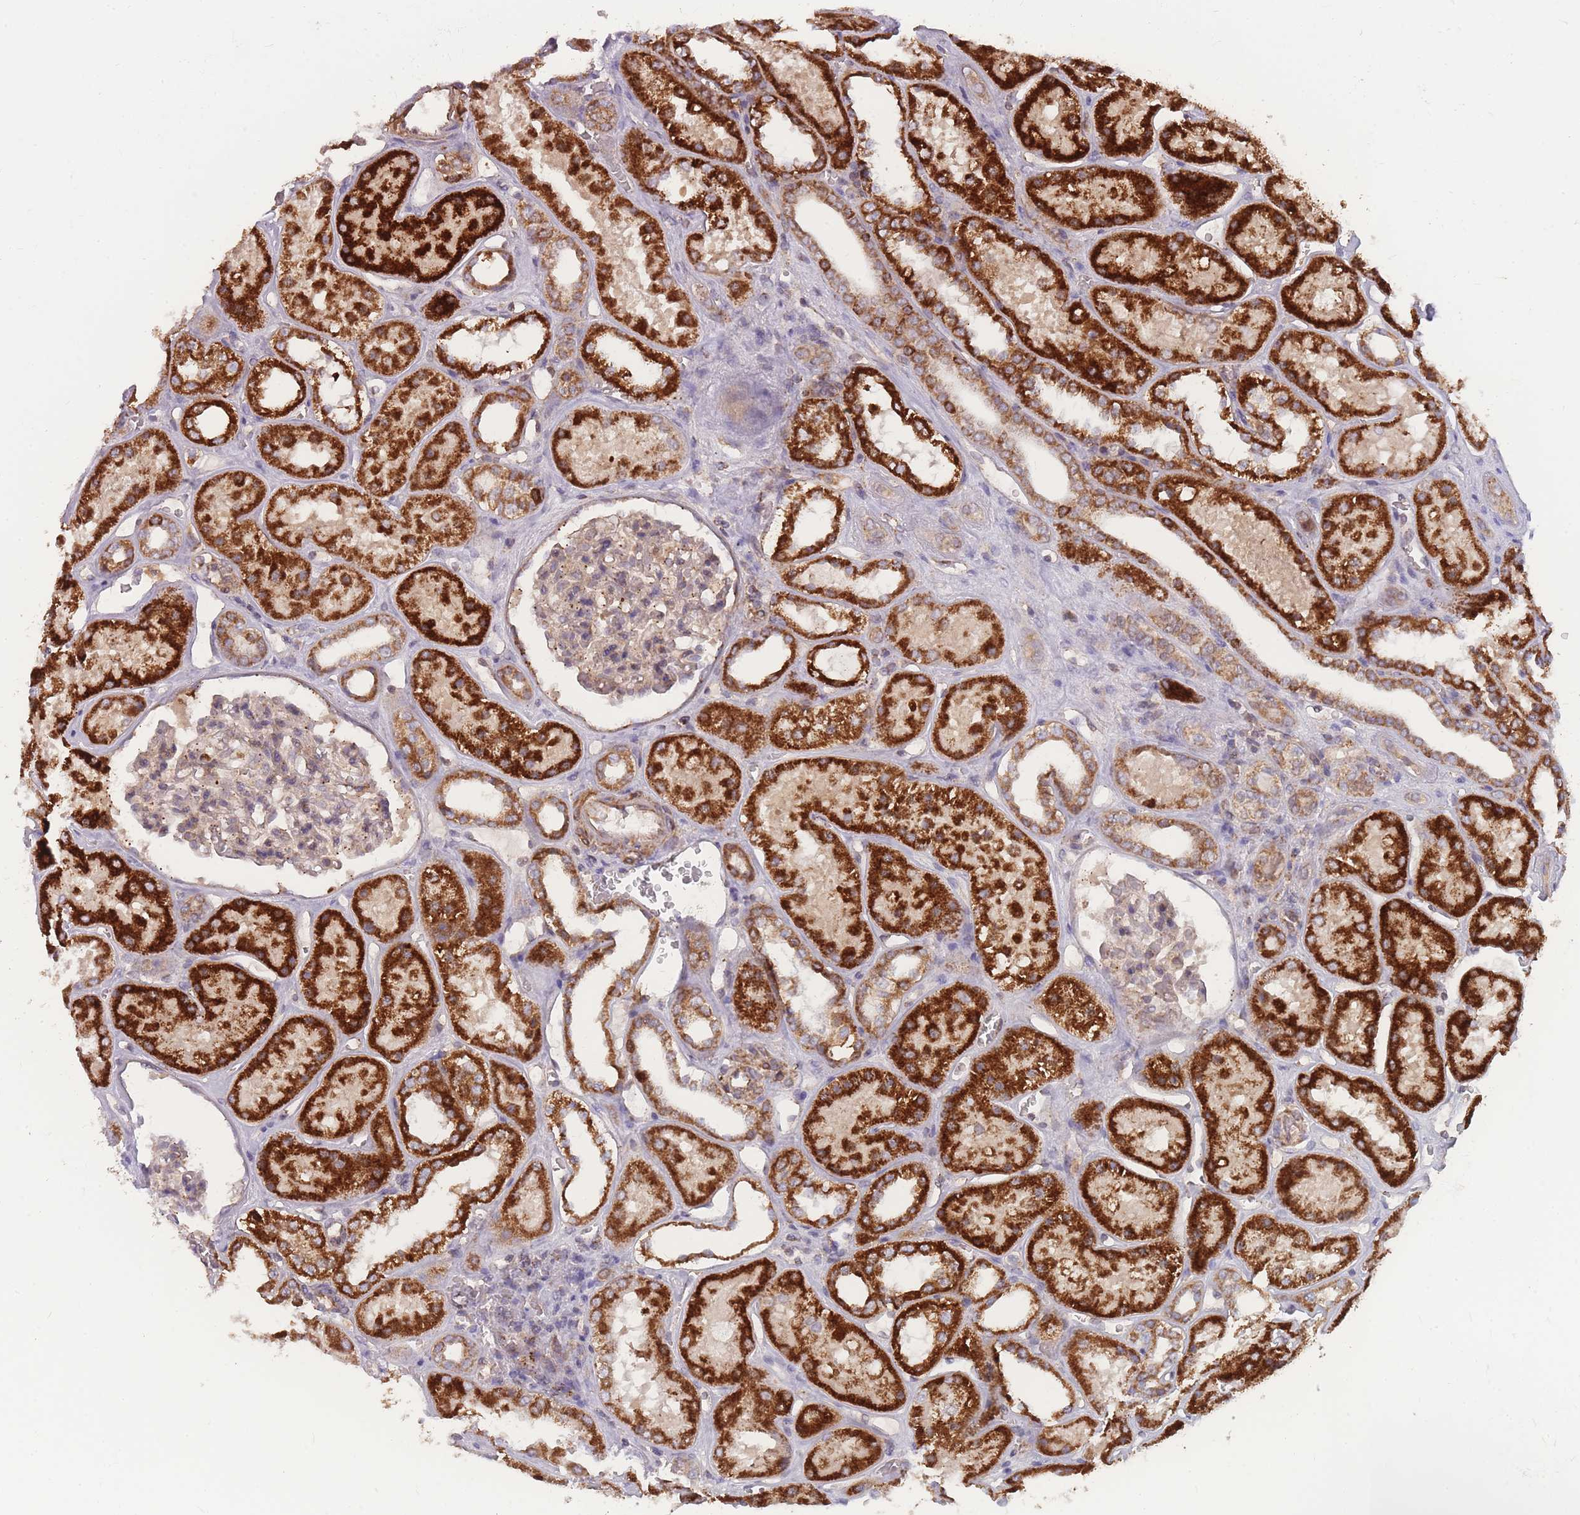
{"staining": {"intensity": "weak", "quantity": "<25%", "location": "cytoplasmic/membranous"}, "tissue": "kidney", "cell_type": "Cells in glomeruli", "image_type": "normal", "snomed": [{"axis": "morphology", "description": "Normal tissue, NOS"}, {"axis": "topography", "description": "Kidney"}], "caption": "Protein analysis of normal kidney reveals no significant positivity in cells in glomeruli. (Immunohistochemistry (ihc), brightfield microscopy, high magnification).", "gene": "SLC35B4", "patient": {"sex": "female", "age": 41}}